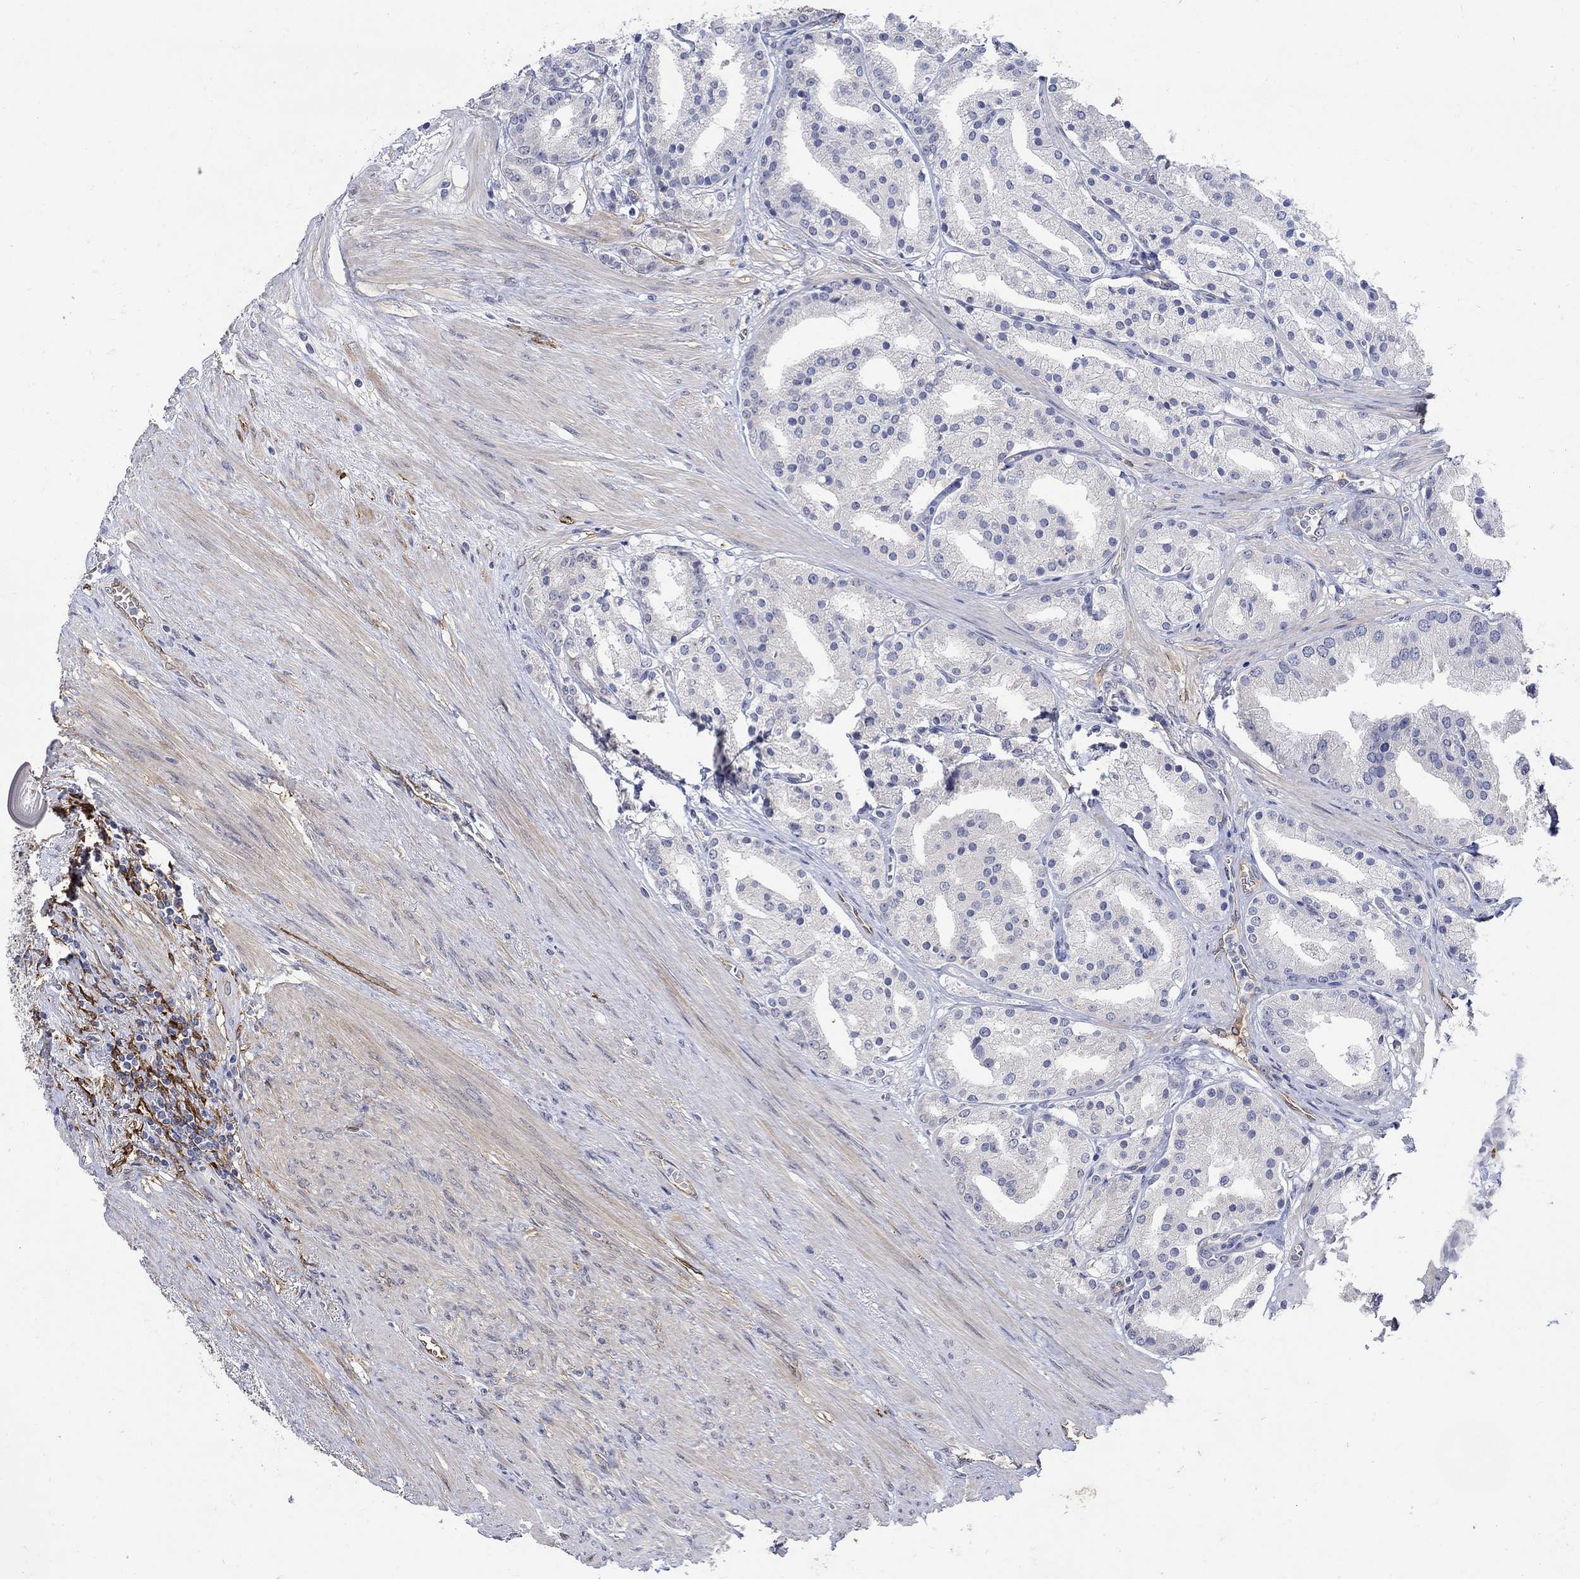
{"staining": {"intensity": "negative", "quantity": "none", "location": "none"}, "tissue": "prostate cancer", "cell_type": "Tumor cells", "image_type": "cancer", "snomed": [{"axis": "morphology", "description": "Adenocarcinoma, NOS"}, {"axis": "topography", "description": "Prostate"}], "caption": "Tumor cells are negative for brown protein staining in prostate cancer (adenocarcinoma).", "gene": "TGM2", "patient": {"sex": "male", "age": 69}}